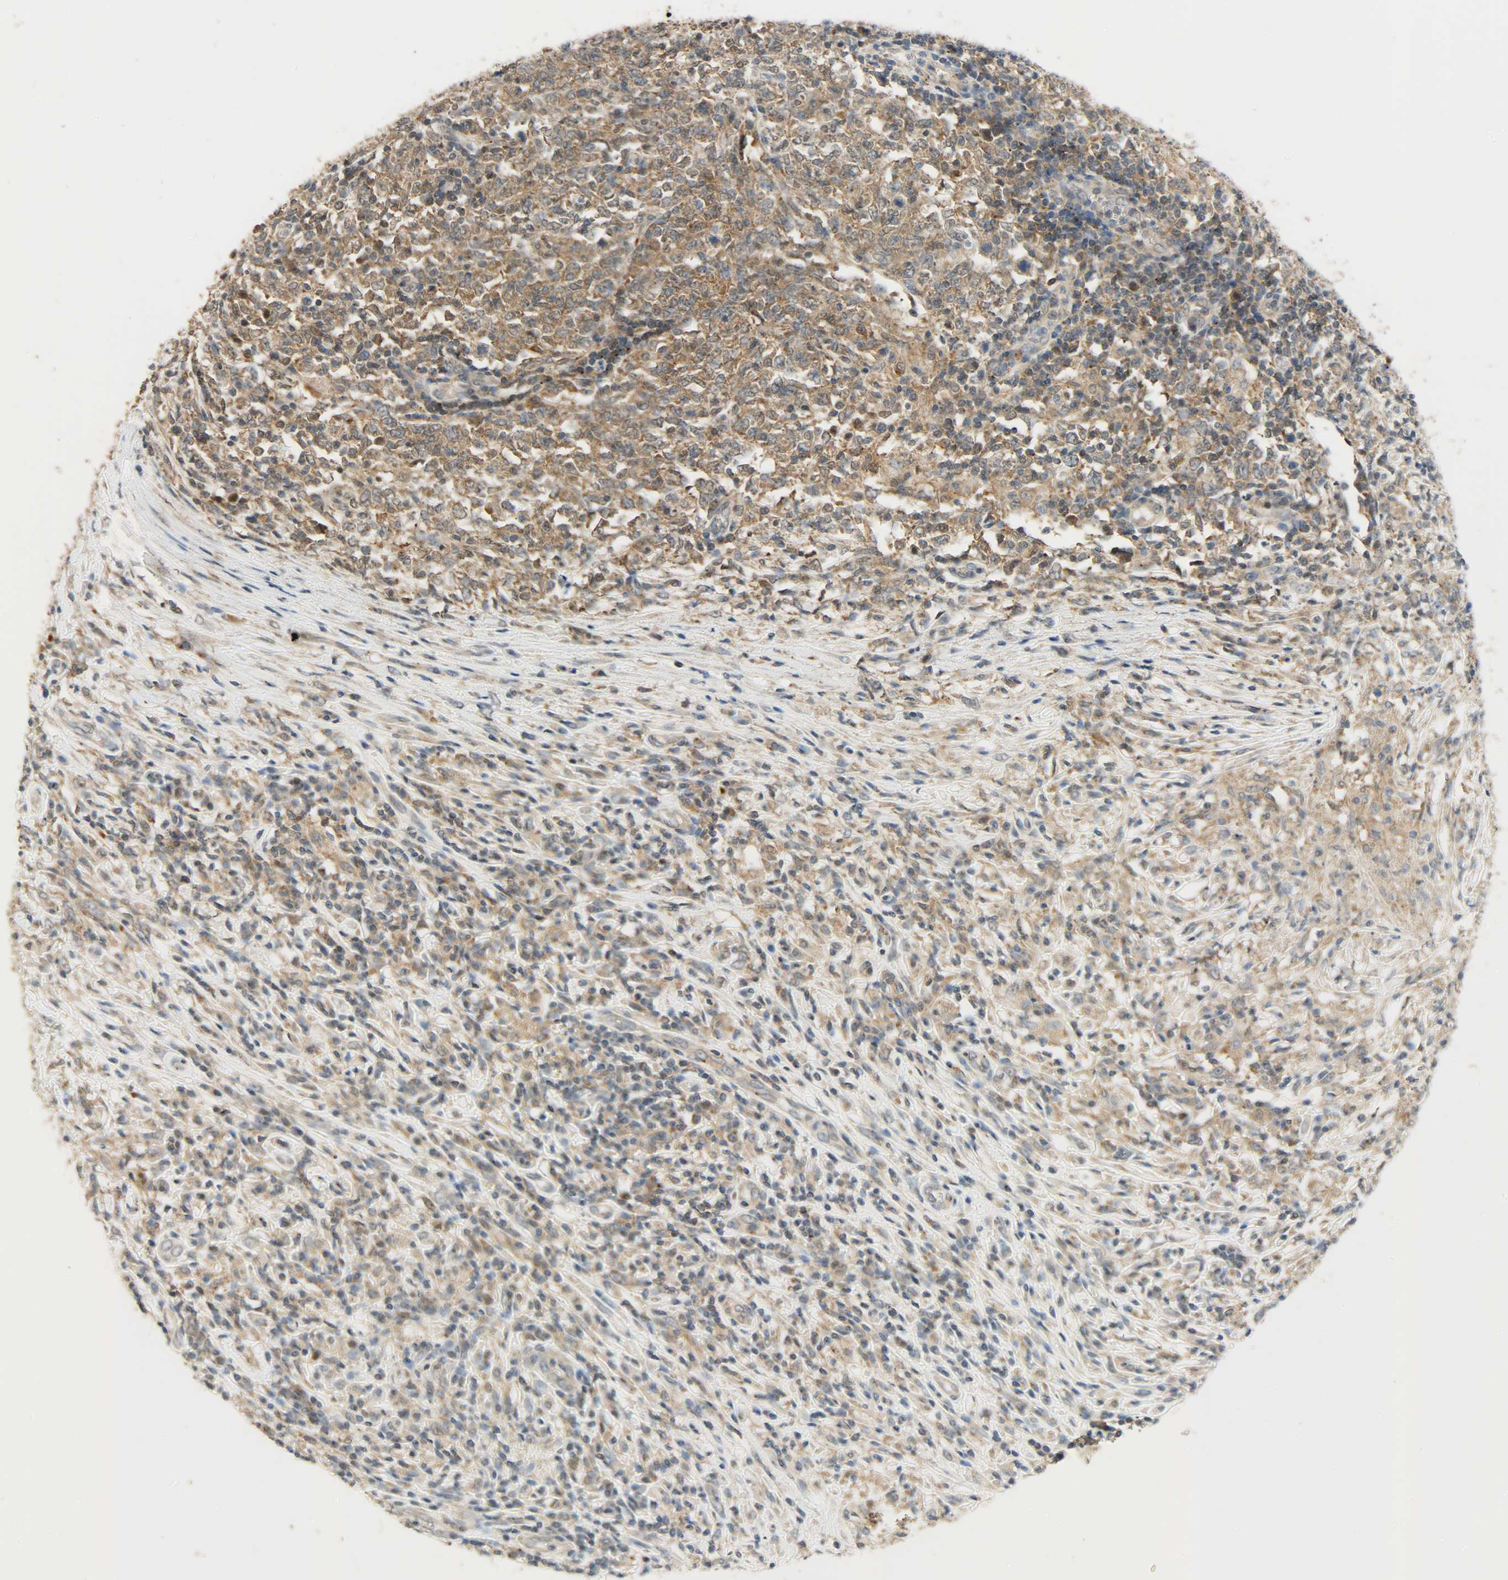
{"staining": {"intensity": "moderate", "quantity": ">75%", "location": "cytoplasmic/membranous"}, "tissue": "lymphoma", "cell_type": "Tumor cells", "image_type": "cancer", "snomed": [{"axis": "morphology", "description": "Malignant lymphoma, non-Hodgkin's type, High grade"}, {"axis": "topography", "description": "Lymph node"}], "caption": "A brown stain labels moderate cytoplasmic/membranous expression of a protein in high-grade malignant lymphoma, non-Hodgkin's type tumor cells.", "gene": "GIT2", "patient": {"sex": "female", "age": 84}}